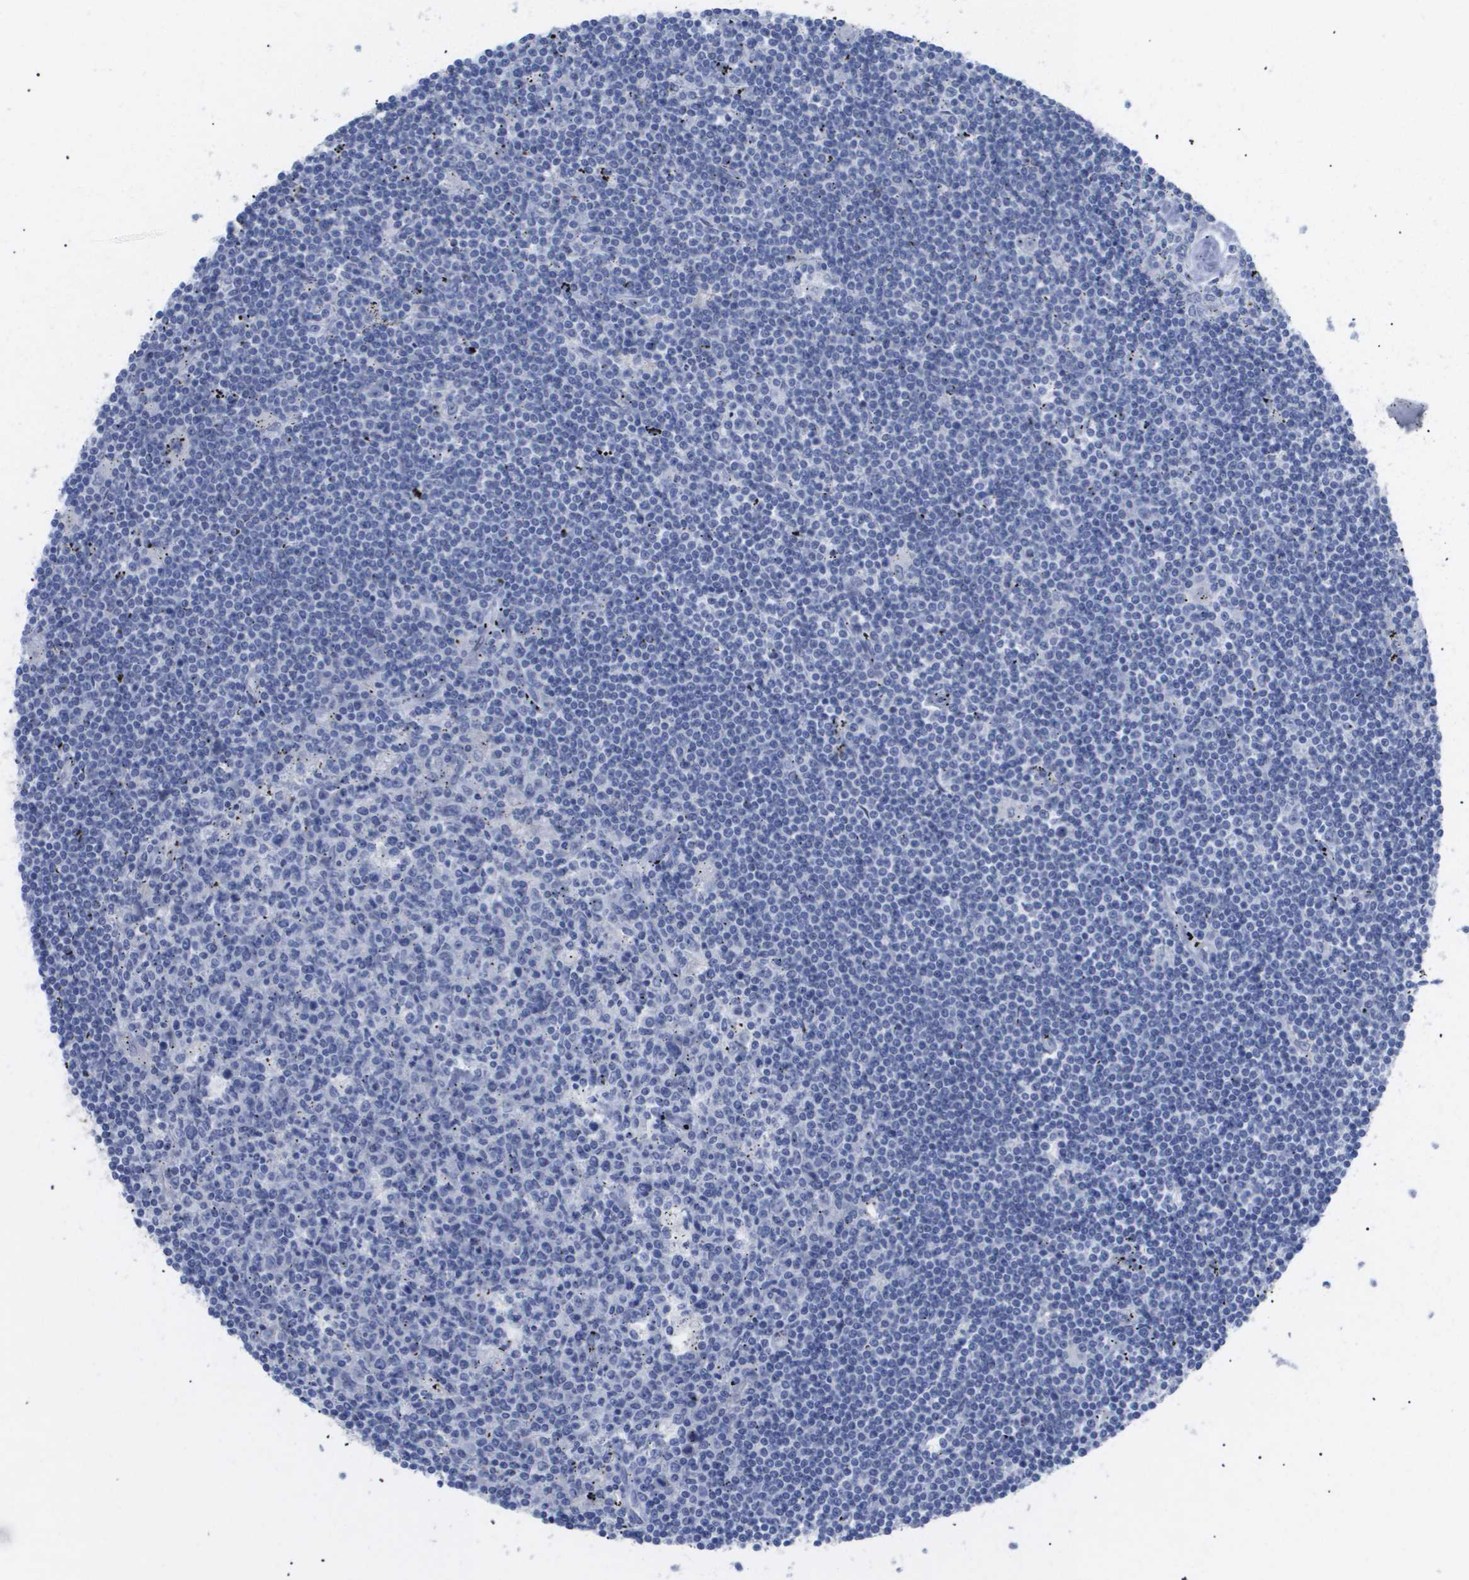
{"staining": {"intensity": "negative", "quantity": "none", "location": "none"}, "tissue": "lymphoma", "cell_type": "Tumor cells", "image_type": "cancer", "snomed": [{"axis": "morphology", "description": "Malignant lymphoma, non-Hodgkin's type, Low grade"}, {"axis": "topography", "description": "Spleen"}], "caption": "An image of human lymphoma is negative for staining in tumor cells. (DAB (3,3'-diaminobenzidine) IHC, high magnification).", "gene": "CAV3", "patient": {"sex": "male", "age": 76}}